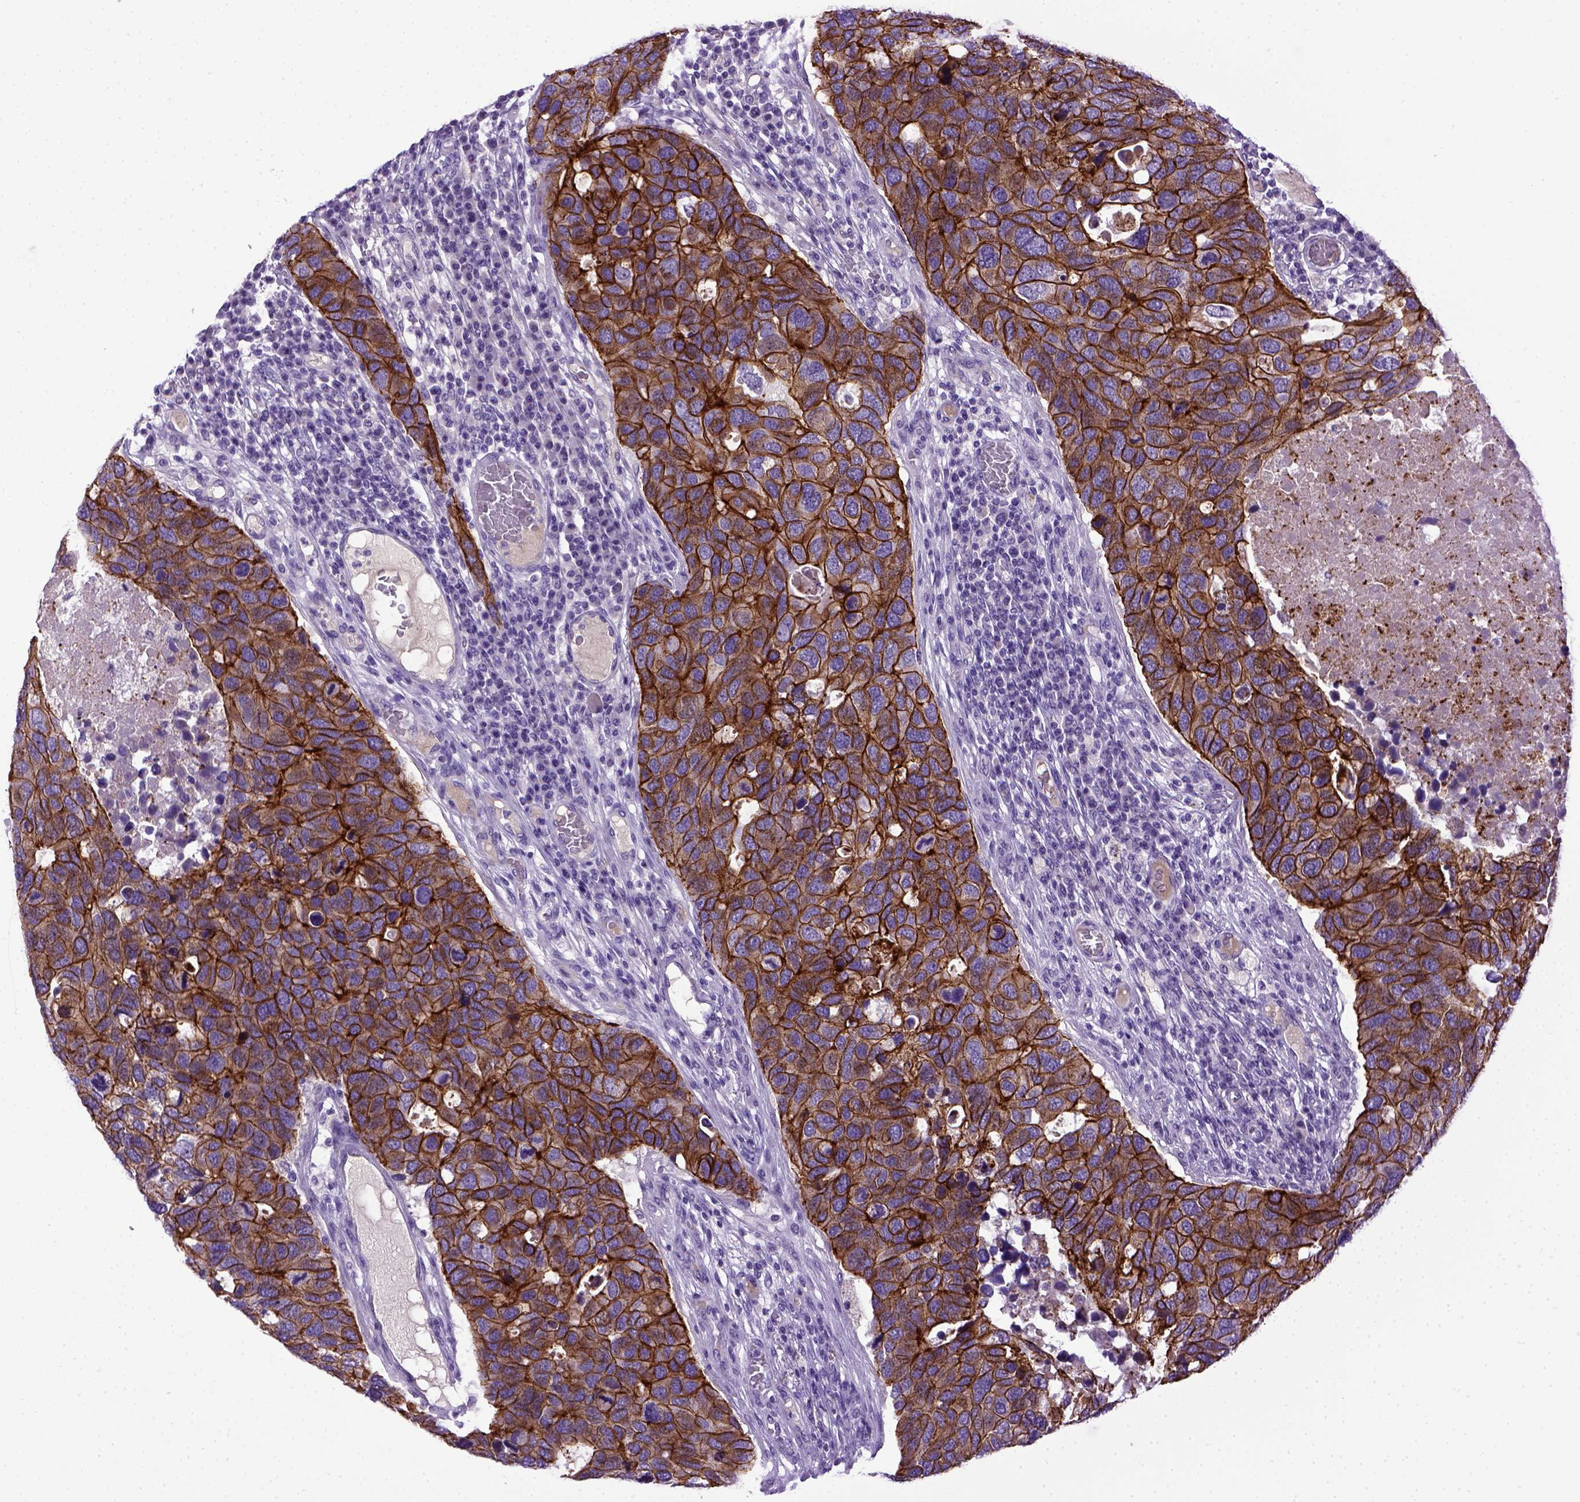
{"staining": {"intensity": "strong", "quantity": ">75%", "location": "cytoplasmic/membranous"}, "tissue": "breast cancer", "cell_type": "Tumor cells", "image_type": "cancer", "snomed": [{"axis": "morphology", "description": "Duct carcinoma"}, {"axis": "topography", "description": "Breast"}], "caption": "The immunohistochemical stain labels strong cytoplasmic/membranous positivity in tumor cells of breast cancer tissue.", "gene": "CDH1", "patient": {"sex": "female", "age": 83}}